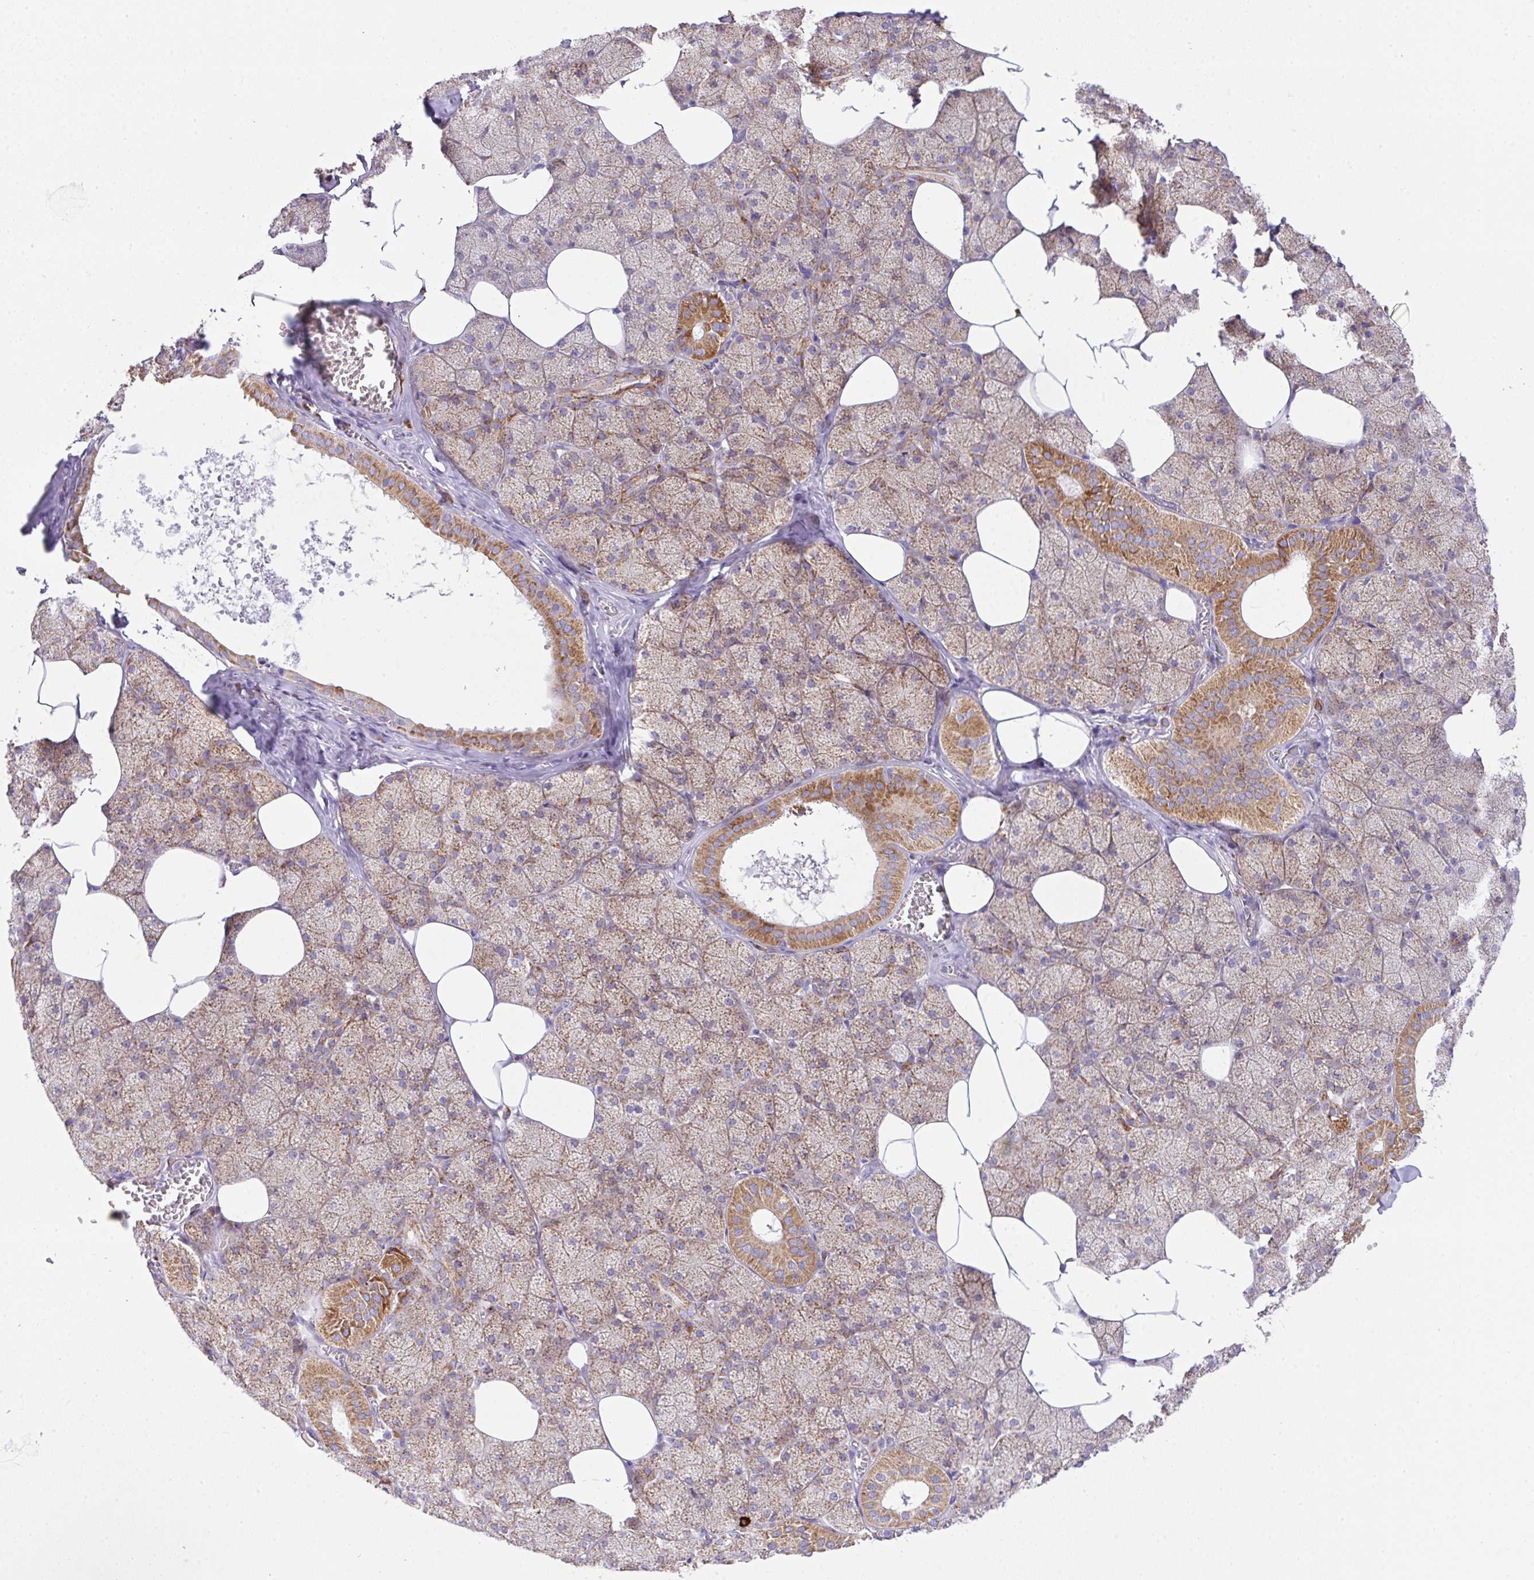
{"staining": {"intensity": "strong", "quantity": ">75%", "location": "cytoplasmic/membranous"}, "tissue": "salivary gland", "cell_type": "Glandular cells", "image_type": "normal", "snomed": [{"axis": "morphology", "description": "Normal tissue, NOS"}, {"axis": "topography", "description": "Salivary gland"}, {"axis": "topography", "description": "Peripheral nerve tissue"}], "caption": "Protein analysis of benign salivary gland exhibits strong cytoplasmic/membranous positivity in approximately >75% of glandular cells.", "gene": "CHDH", "patient": {"sex": "male", "age": 38}}